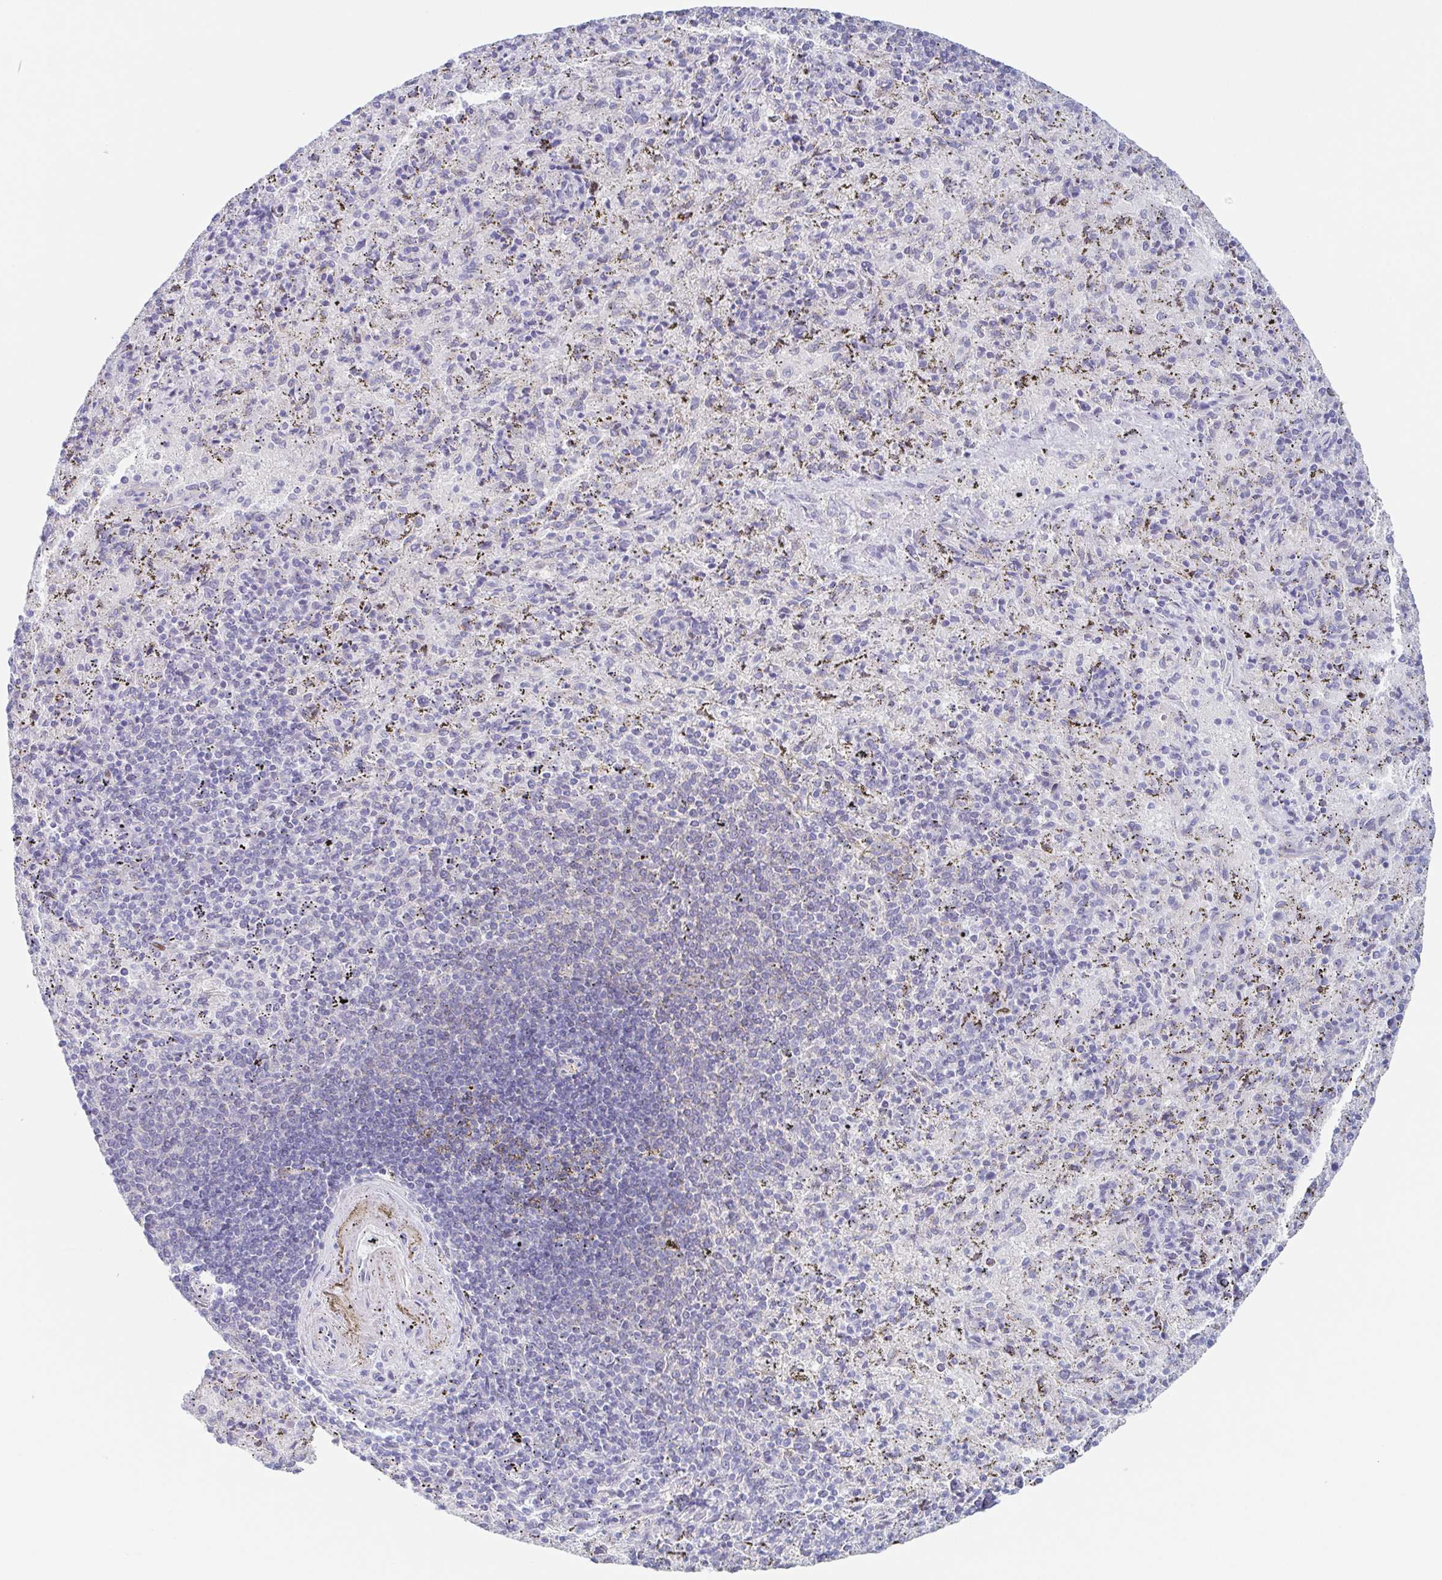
{"staining": {"intensity": "negative", "quantity": "none", "location": "none"}, "tissue": "spleen", "cell_type": "Cells in red pulp", "image_type": "normal", "snomed": [{"axis": "morphology", "description": "Normal tissue, NOS"}, {"axis": "topography", "description": "Spleen"}], "caption": "Immunohistochemistry (IHC) photomicrograph of unremarkable spleen: human spleen stained with DAB (3,3'-diaminobenzidine) demonstrates no significant protein positivity in cells in red pulp. (DAB immunohistochemistry (IHC), high magnification).", "gene": "HTR2A", "patient": {"sex": "male", "age": 57}}